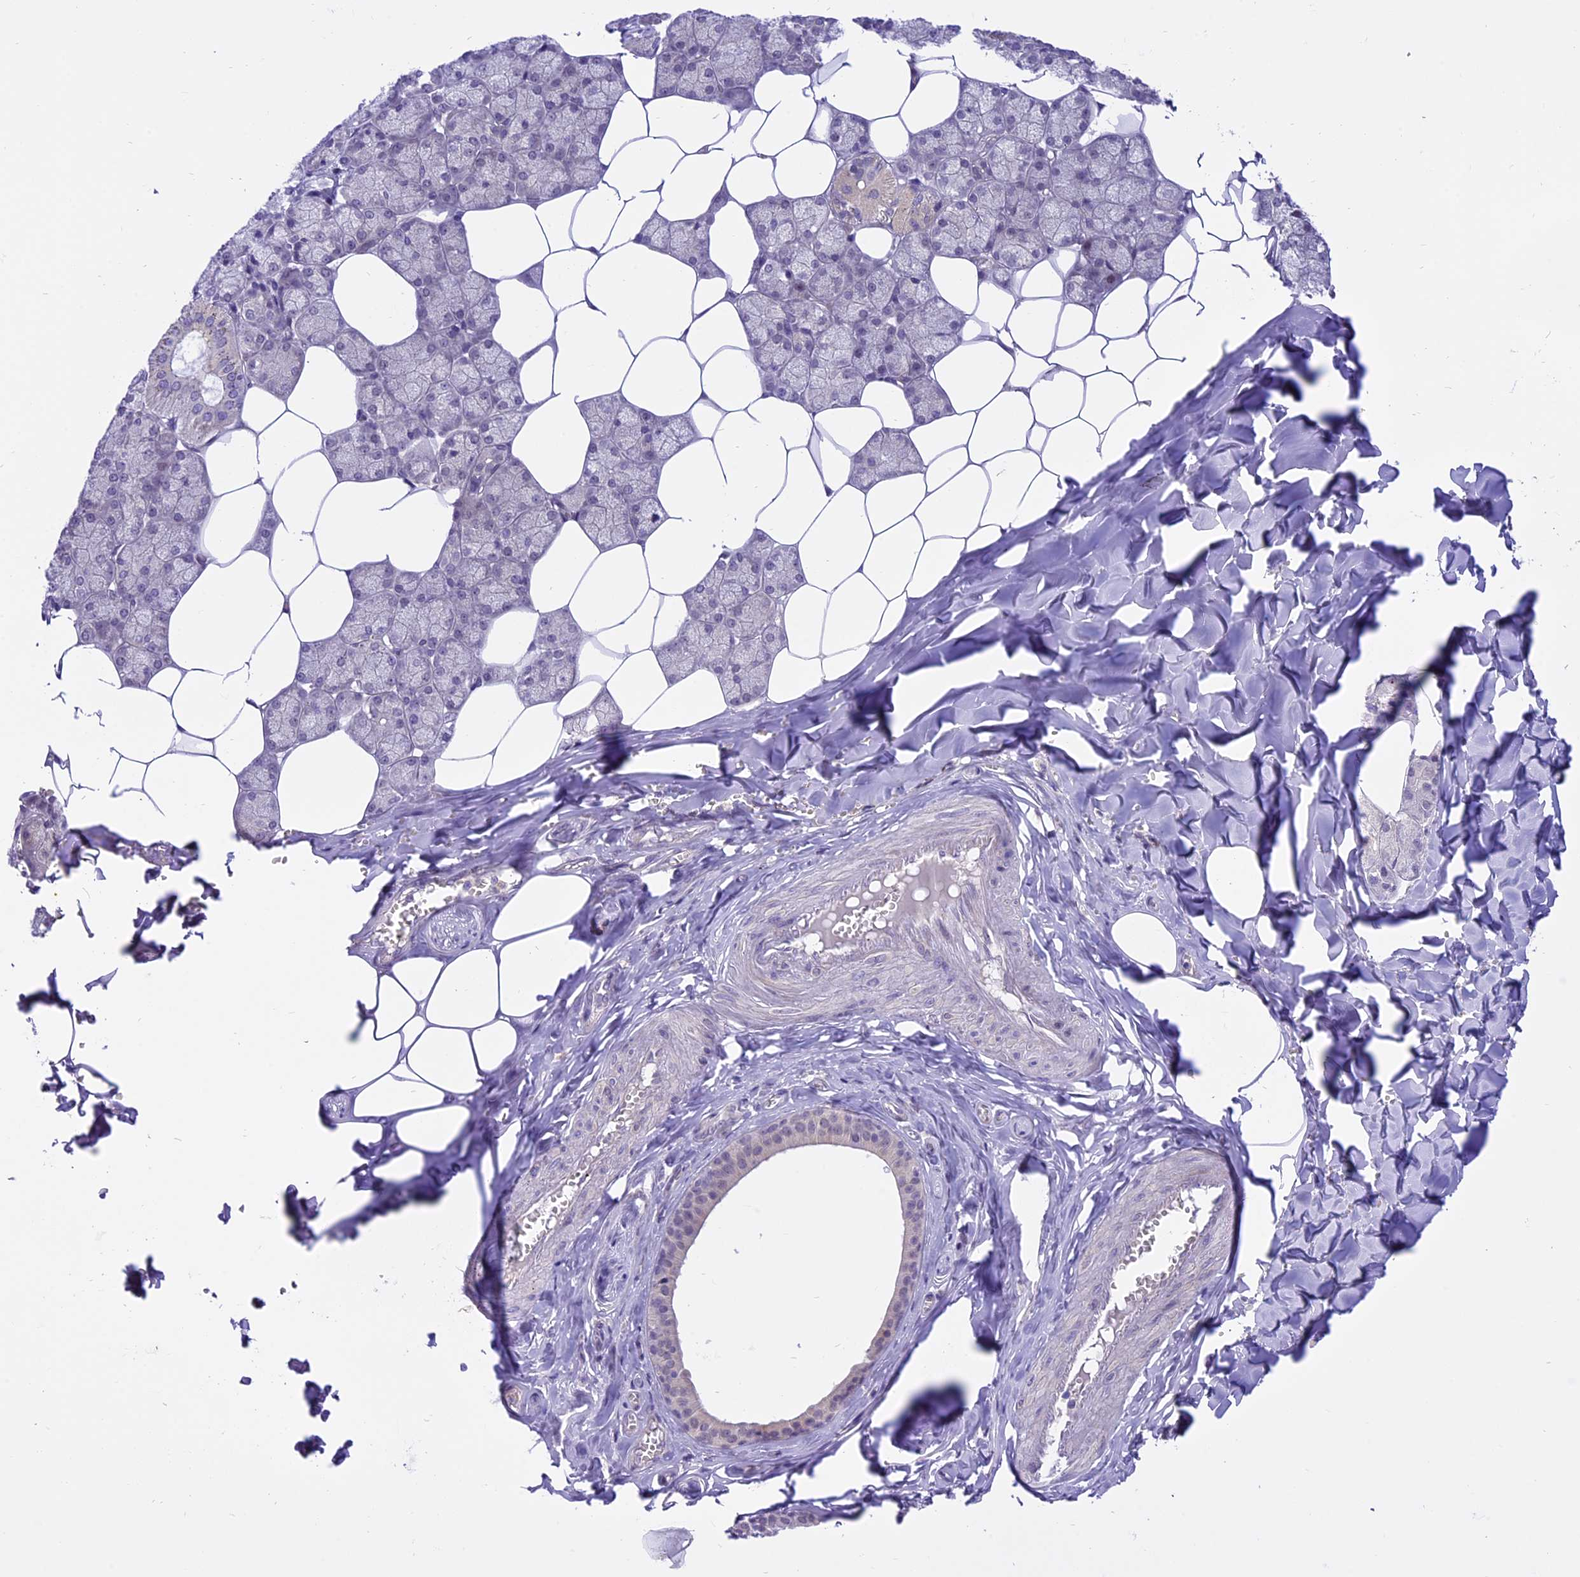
{"staining": {"intensity": "weak", "quantity": "25%-75%", "location": "cytoplasmic/membranous"}, "tissue": "salivary gland", "cell_type": "Glandular cells", "image_type": "normal", "snomed": [{"axis": "morphology", "description": "Normal tissue, NOS"}, {"axis": "topography", "description": "Salivary gland"}], "caption": "The immunohistochemical stain highlights weak cytoplasmic/membranous expression in glandular cells of benign salivary gland.", "gene": "SPRED1", "patient": {"sex": "male", "age": 62}}